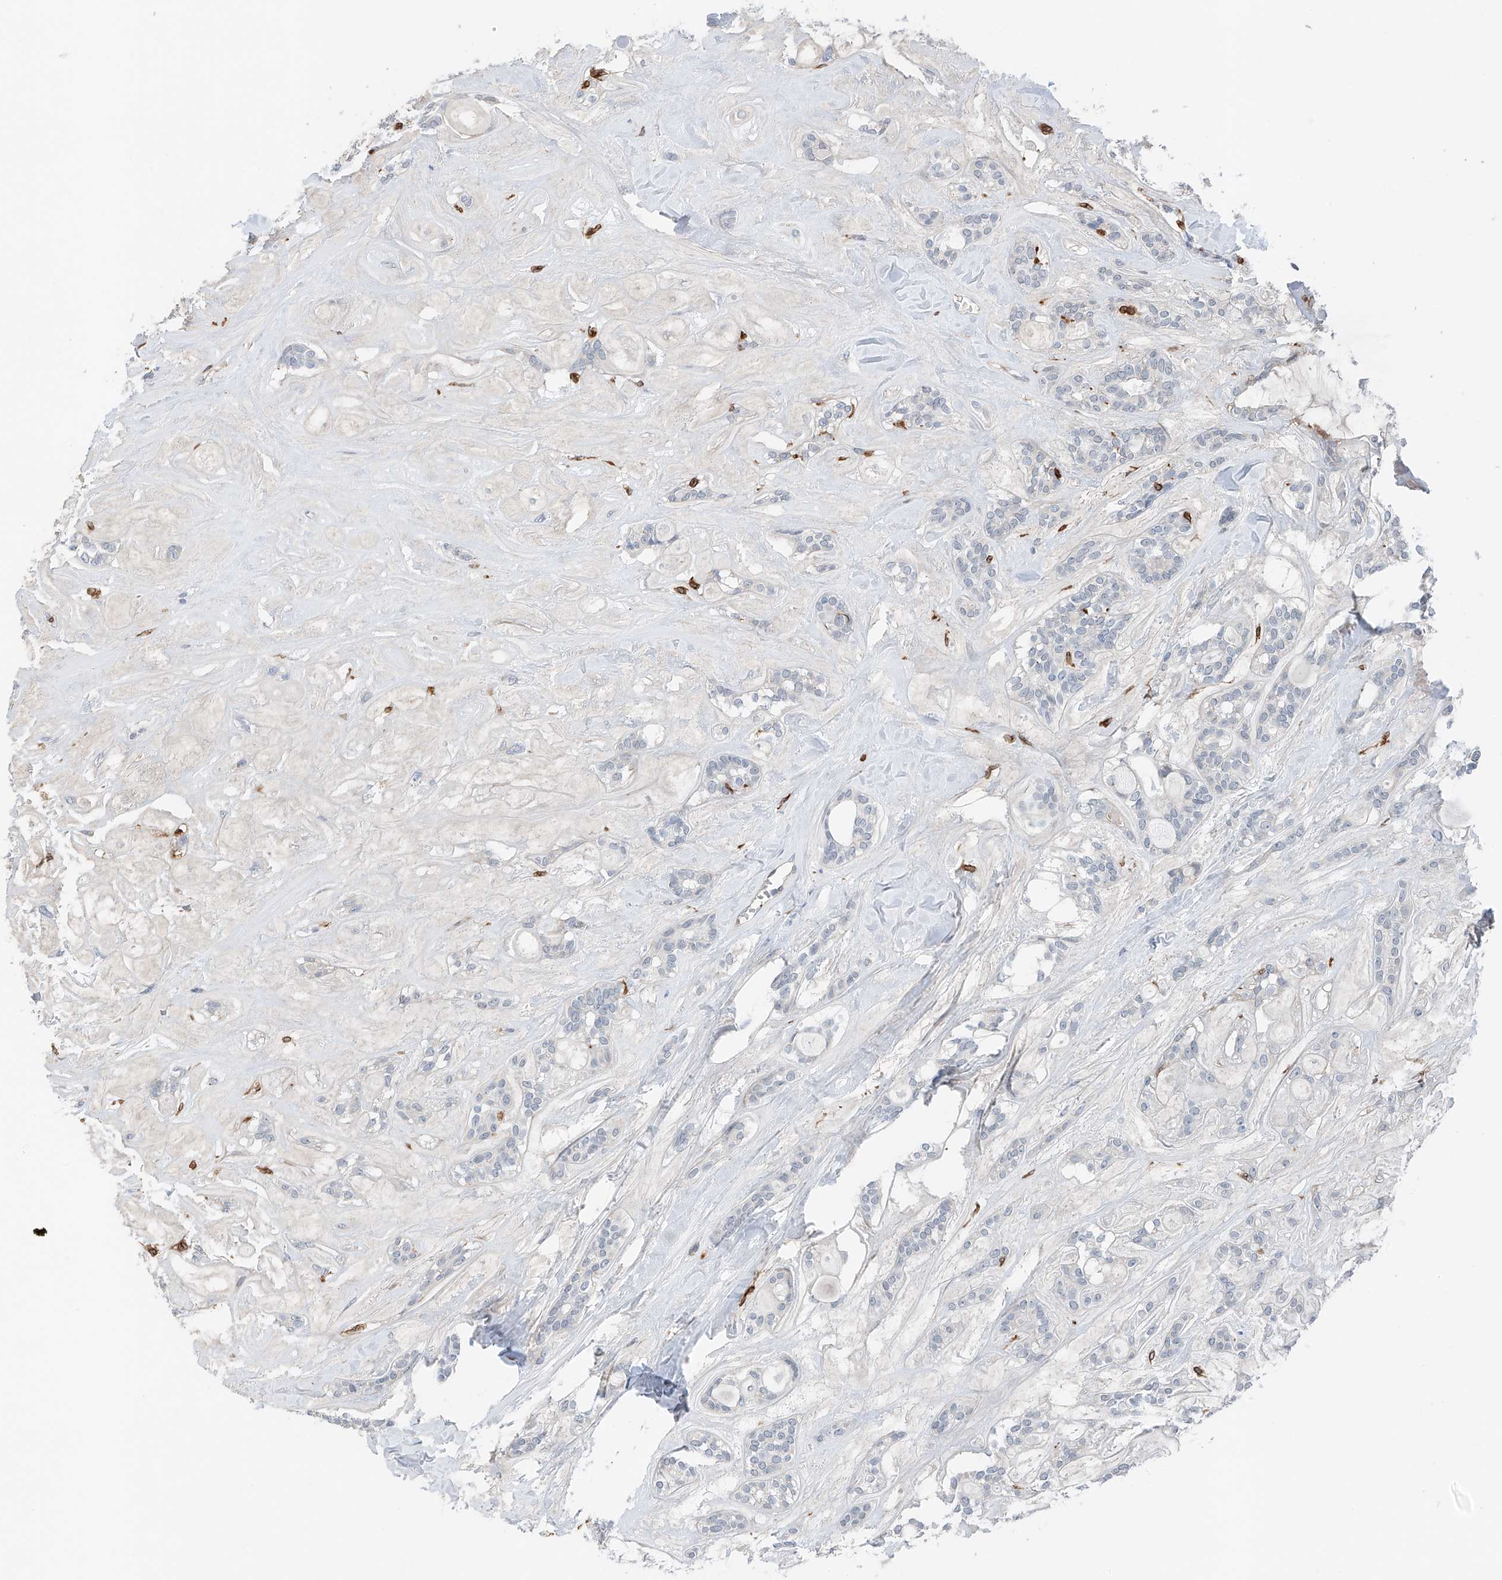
{"staining": {"intensity": "negative", "quantity": "none", "location": "none"}, "tissue": "head and neck cancer", "cell_type": "Tumor cells", "image_type": "cancer", "snomed": [{"axis": "morphology", "description": "Adenocarcinoma, NOS"}, {"axis": "topography", "description": "Head-Neck"}], "caption": "The histopathology image shows no staining of tumor cells in adenocarcinoma (head and neck).", "gene": "TBXAS1", "patient": {"sex": "male", "age": 66}}